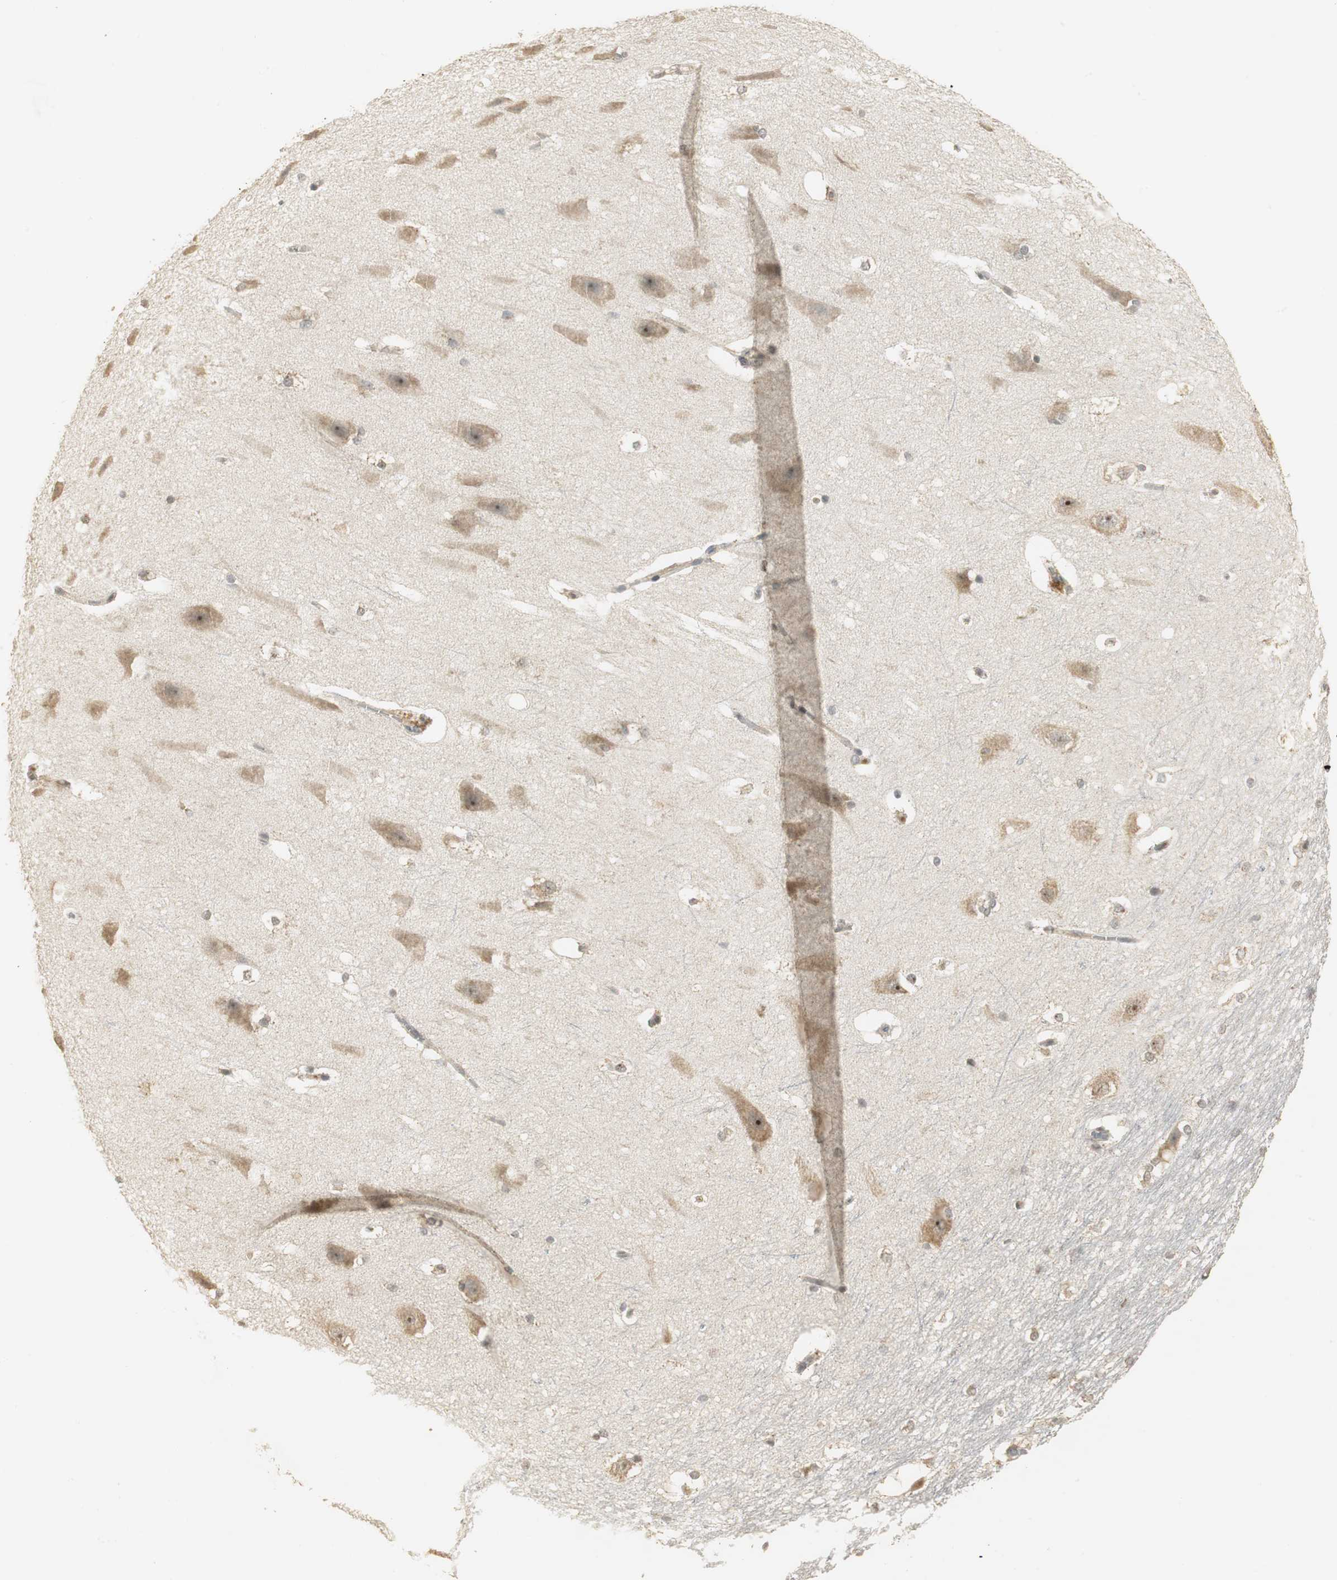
{"staining": {"intensity": "moderate", "quantity": "25%-75%", "location": "cytoplasmic/membranous,nuclear"}, "tissue": "hippocampus", "cell_type": "Glial cells", "image_type": "normal", "snomed": [{"axis": "morphology", "description": "Normal tissue, NOS"}, {"axis": "topography", "description": "Hippocampus"}], "caption": "The photomicrograph reveals a brown stain indicating the presence of a protein in the cytoplasmic/membranous,nuclear of glial cells in hippocampus. The staining was performed using DAB (3,3'-diaminobenzidine) to visualize the protein expression in brown, while the nuclei were stained in blue with hematoxylin (Magnification: 20x).", "gene": "ELOA", "patient": {"sex": "female", "age": 19}}